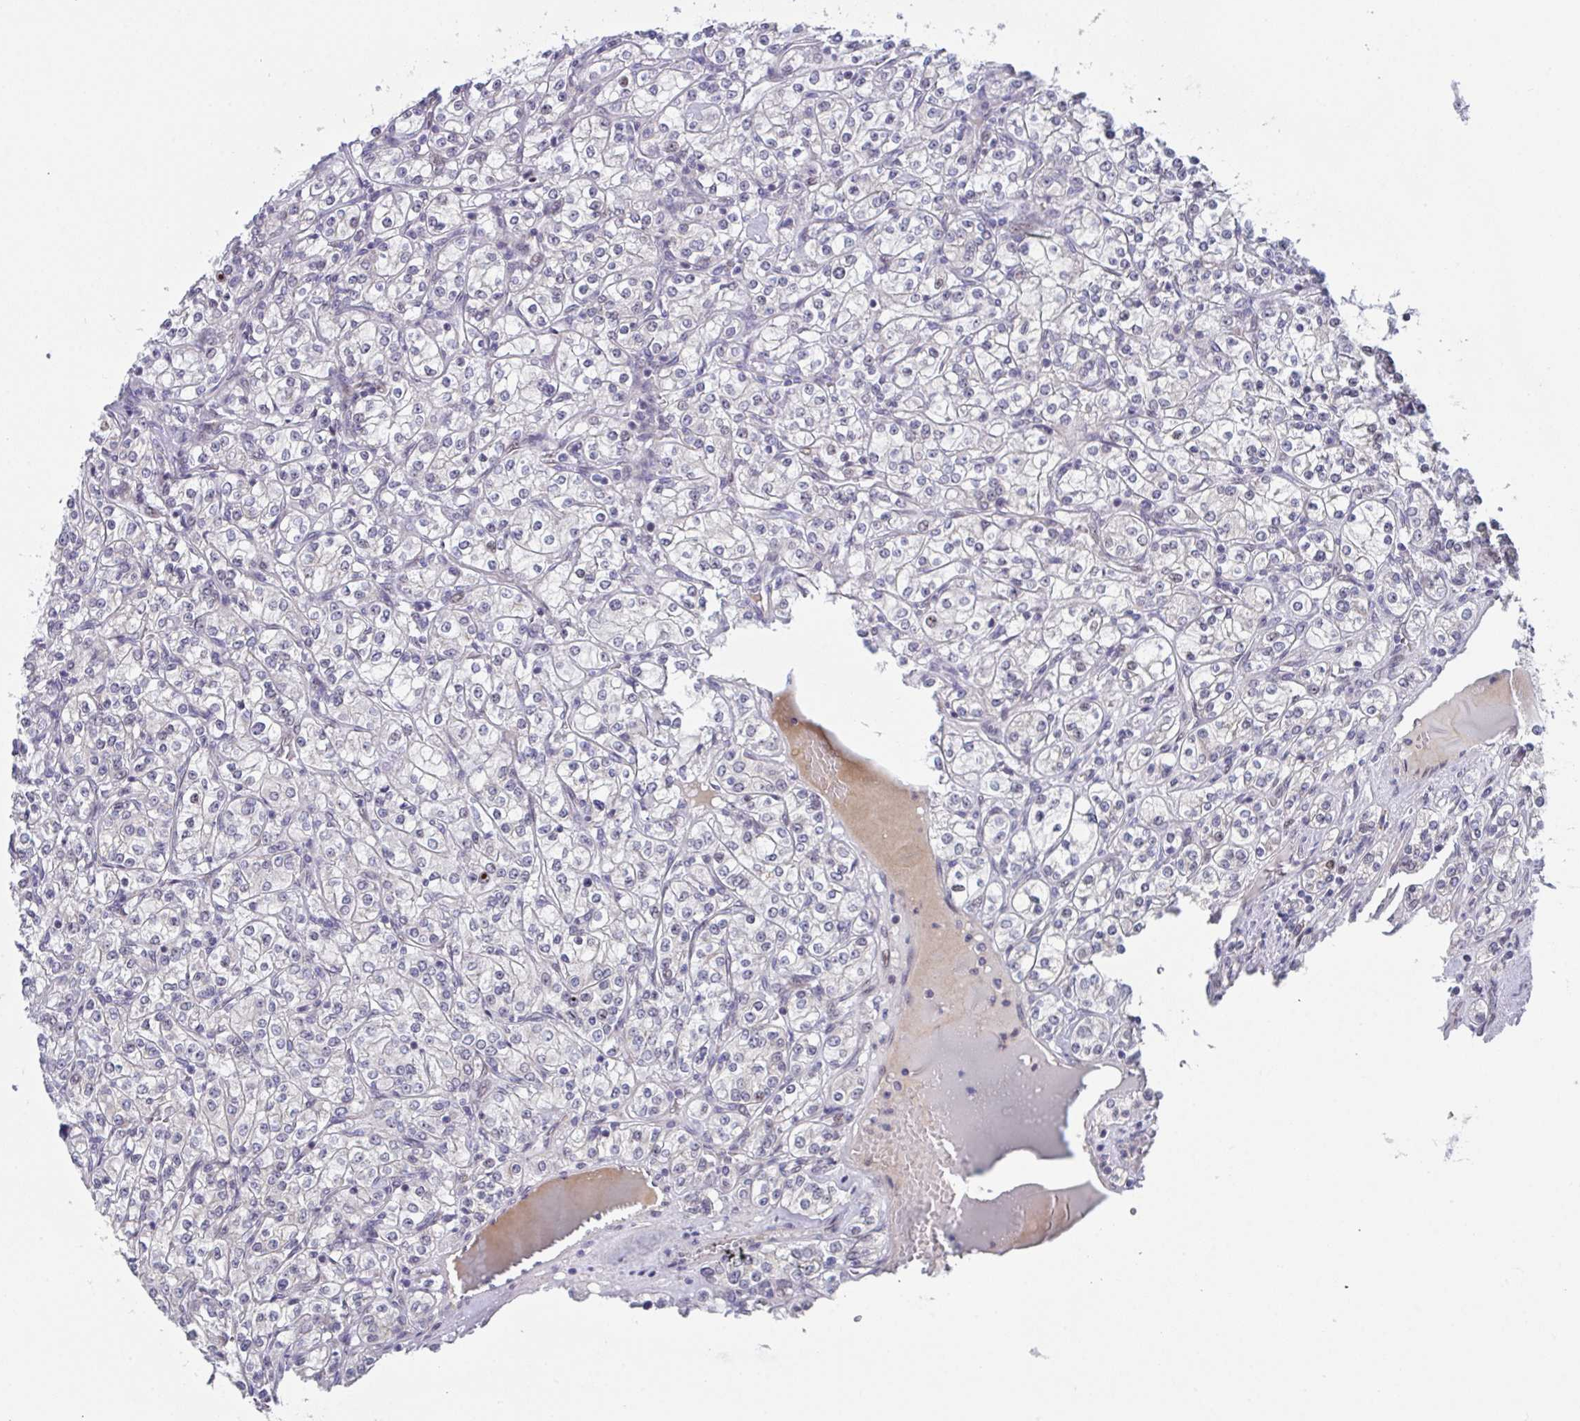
{"staining": {"intensity": "weak", "quantity": "<25%", "location": "nuclear"}, "tissue": "renal cancer", "cell_type": "Tumor cells", "image_type": "cancer", "snomed": [{"axis": "morphology", "description": "Adenocarcinoma, NOS"}, {"axis": "topography", "description": "Kidney"}], "caption": "A high-resolution photomicrograph shows immunohistochemistry staining of renal cancer (adenocarcinoma), which displays no significant positivity in tumor cells.", "gene": "RBM18", "patient": {"sex": "male", "age": 77}}